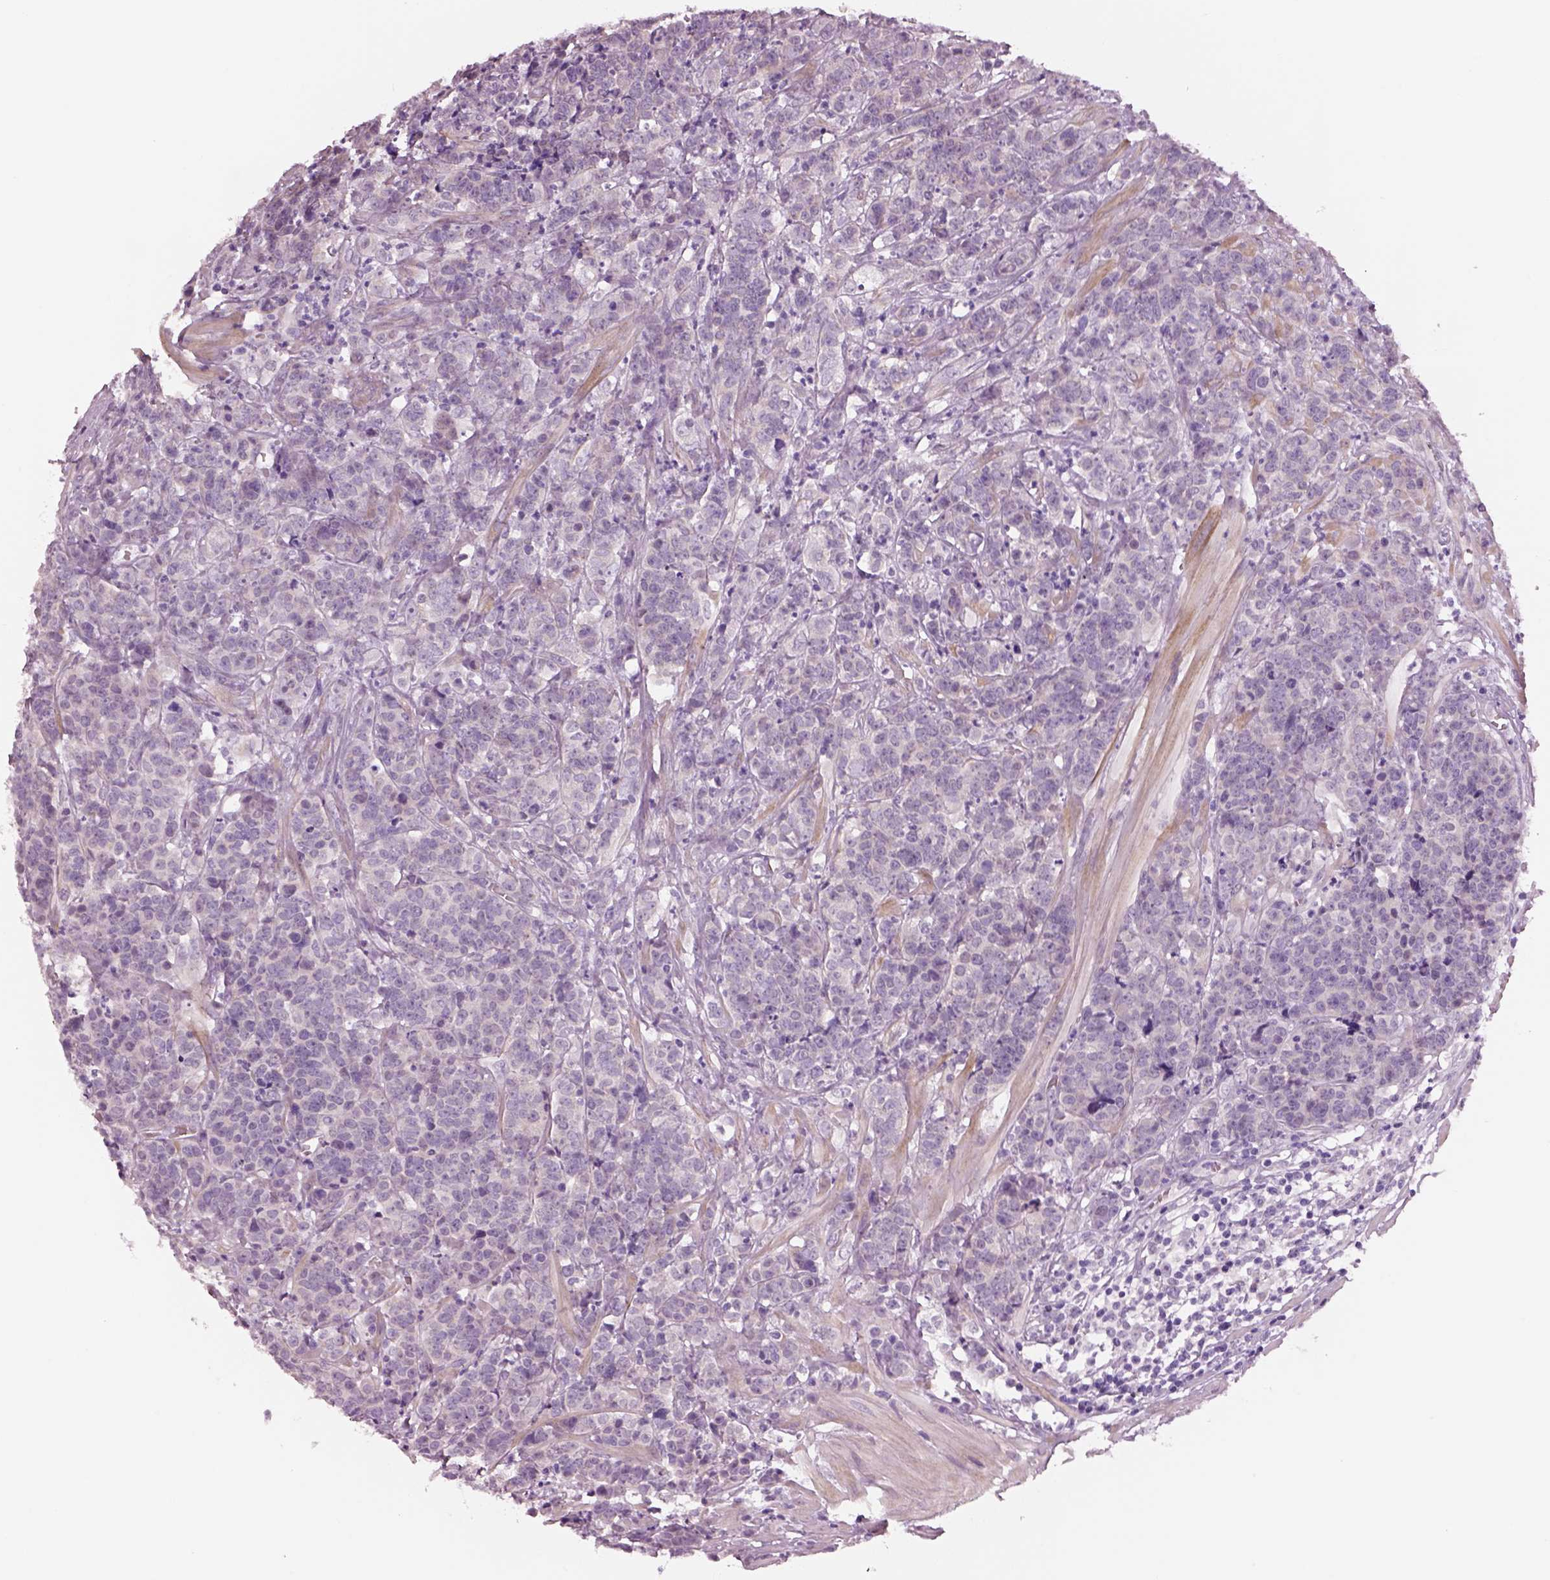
{"staining": {"intensity": "negative", "quantity": "none", "location": "none"}, "tissue": "prostate cancer", "cell_type": "Tumor cells", "image_type": "cancer", "snomed": [{"axis": "morphology", "description": "Adenocarcinoma, NOS"}, {"axis": "topography", "description": "Prostate"}], "caption": "This micrograph is of prostate cancer stained with immunohistochemistry (IHC) to label a protein in brown with the nuclei are counter-stained blue. There is no positivity in tumor cells.", "gene": "SCML2", "patient": {"sex": "male", "age": 67}}